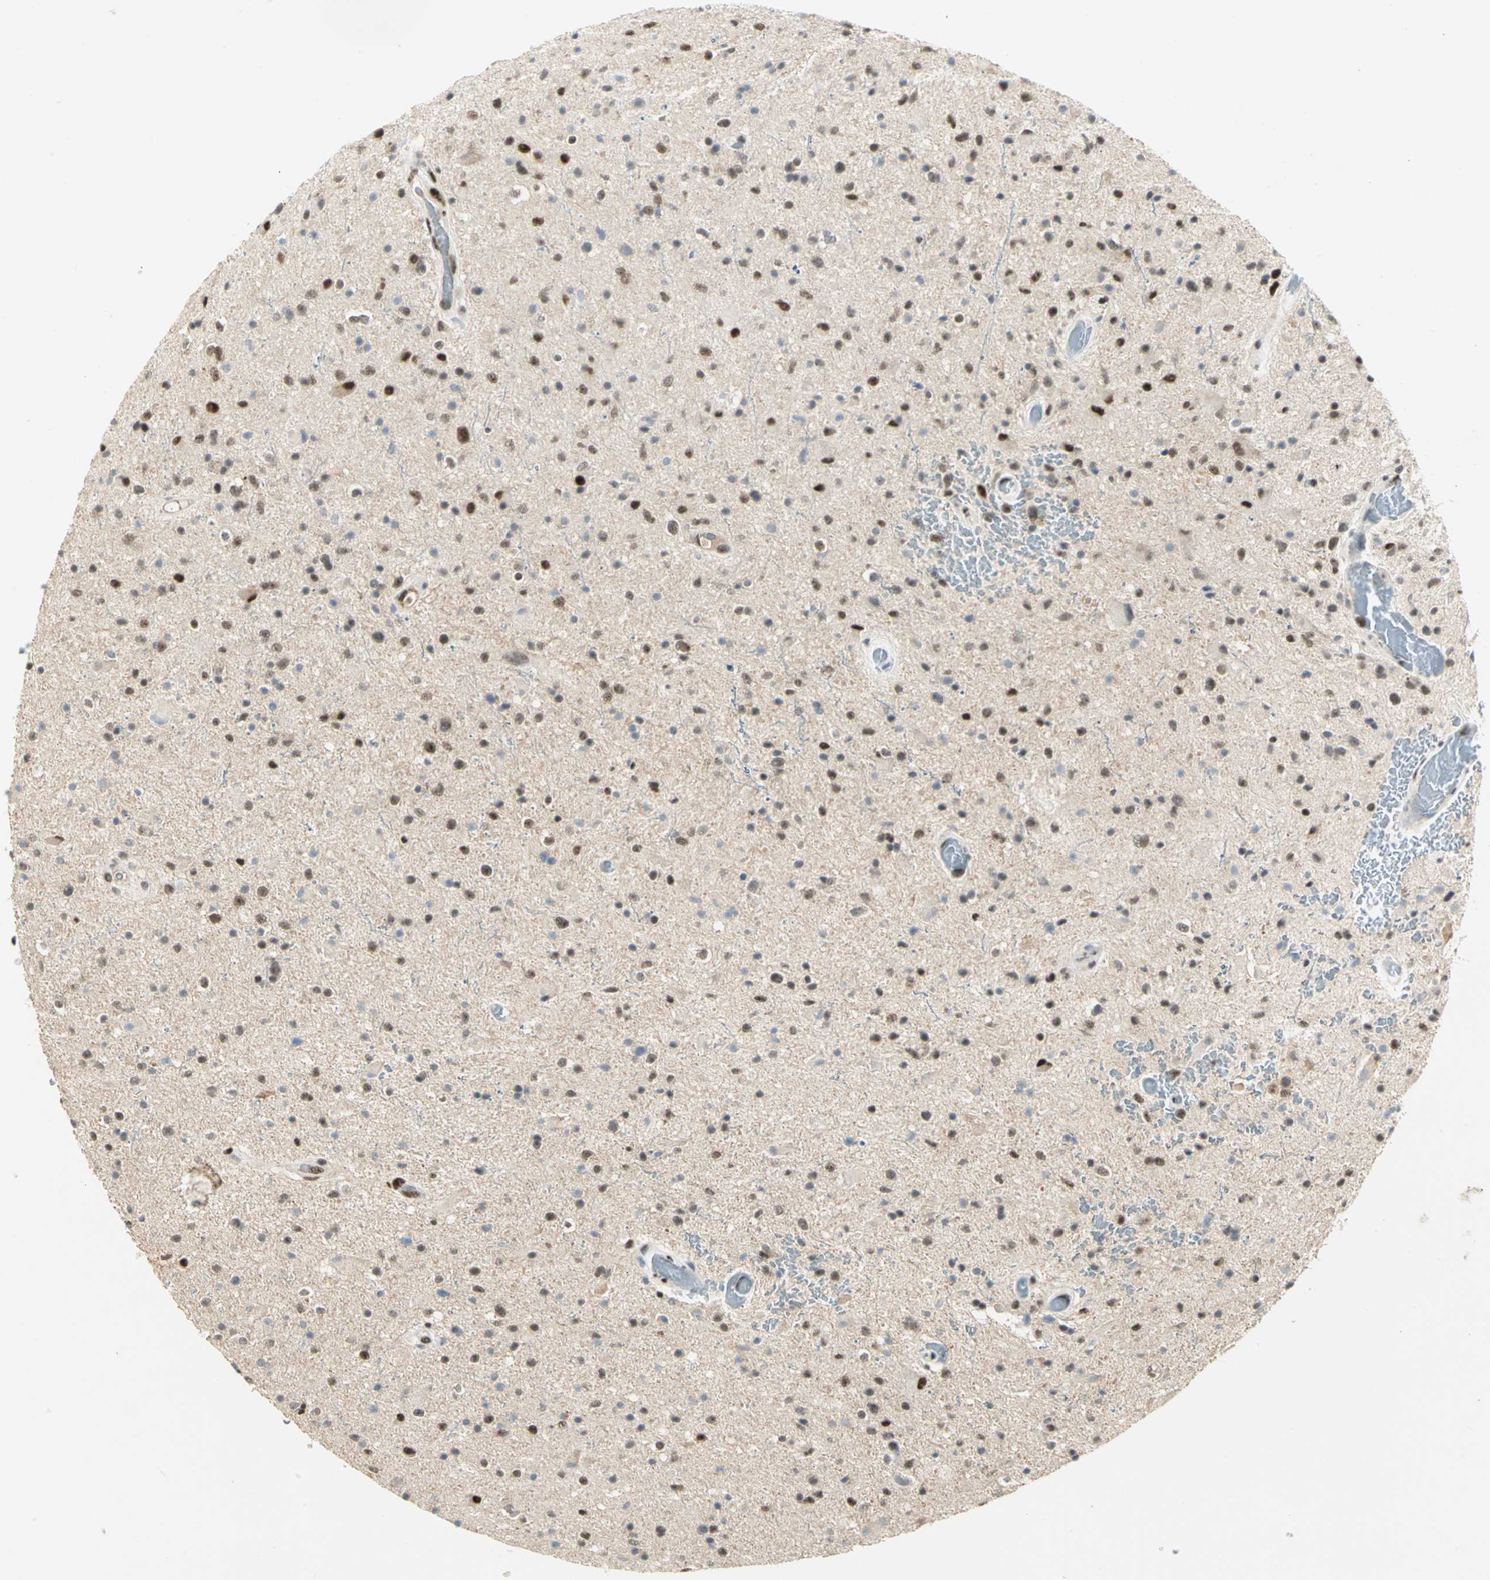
{"staining": {"intensity": "moderate", "quantity": "25%-75%", "location": "nuclear"}, "tissue": "glioma", "cell_type": "Tumor cells", "image_type": "cancer", "snomed": [{"axis": "morphology", "description": "Glioma, malignant, High grade"}, {"axis": "topography", "description": "Brain"}], "caption": "Immunohistochemistry (IHC) photomicrograph of high-grade glioma (malignant) stained for a protein (brown), which reveals medium levels of moderate nuclear expression in about 25%-75% of tumor cells.", "gene": "CCNT1", "patient": {"sex": "male", "age": 33}}